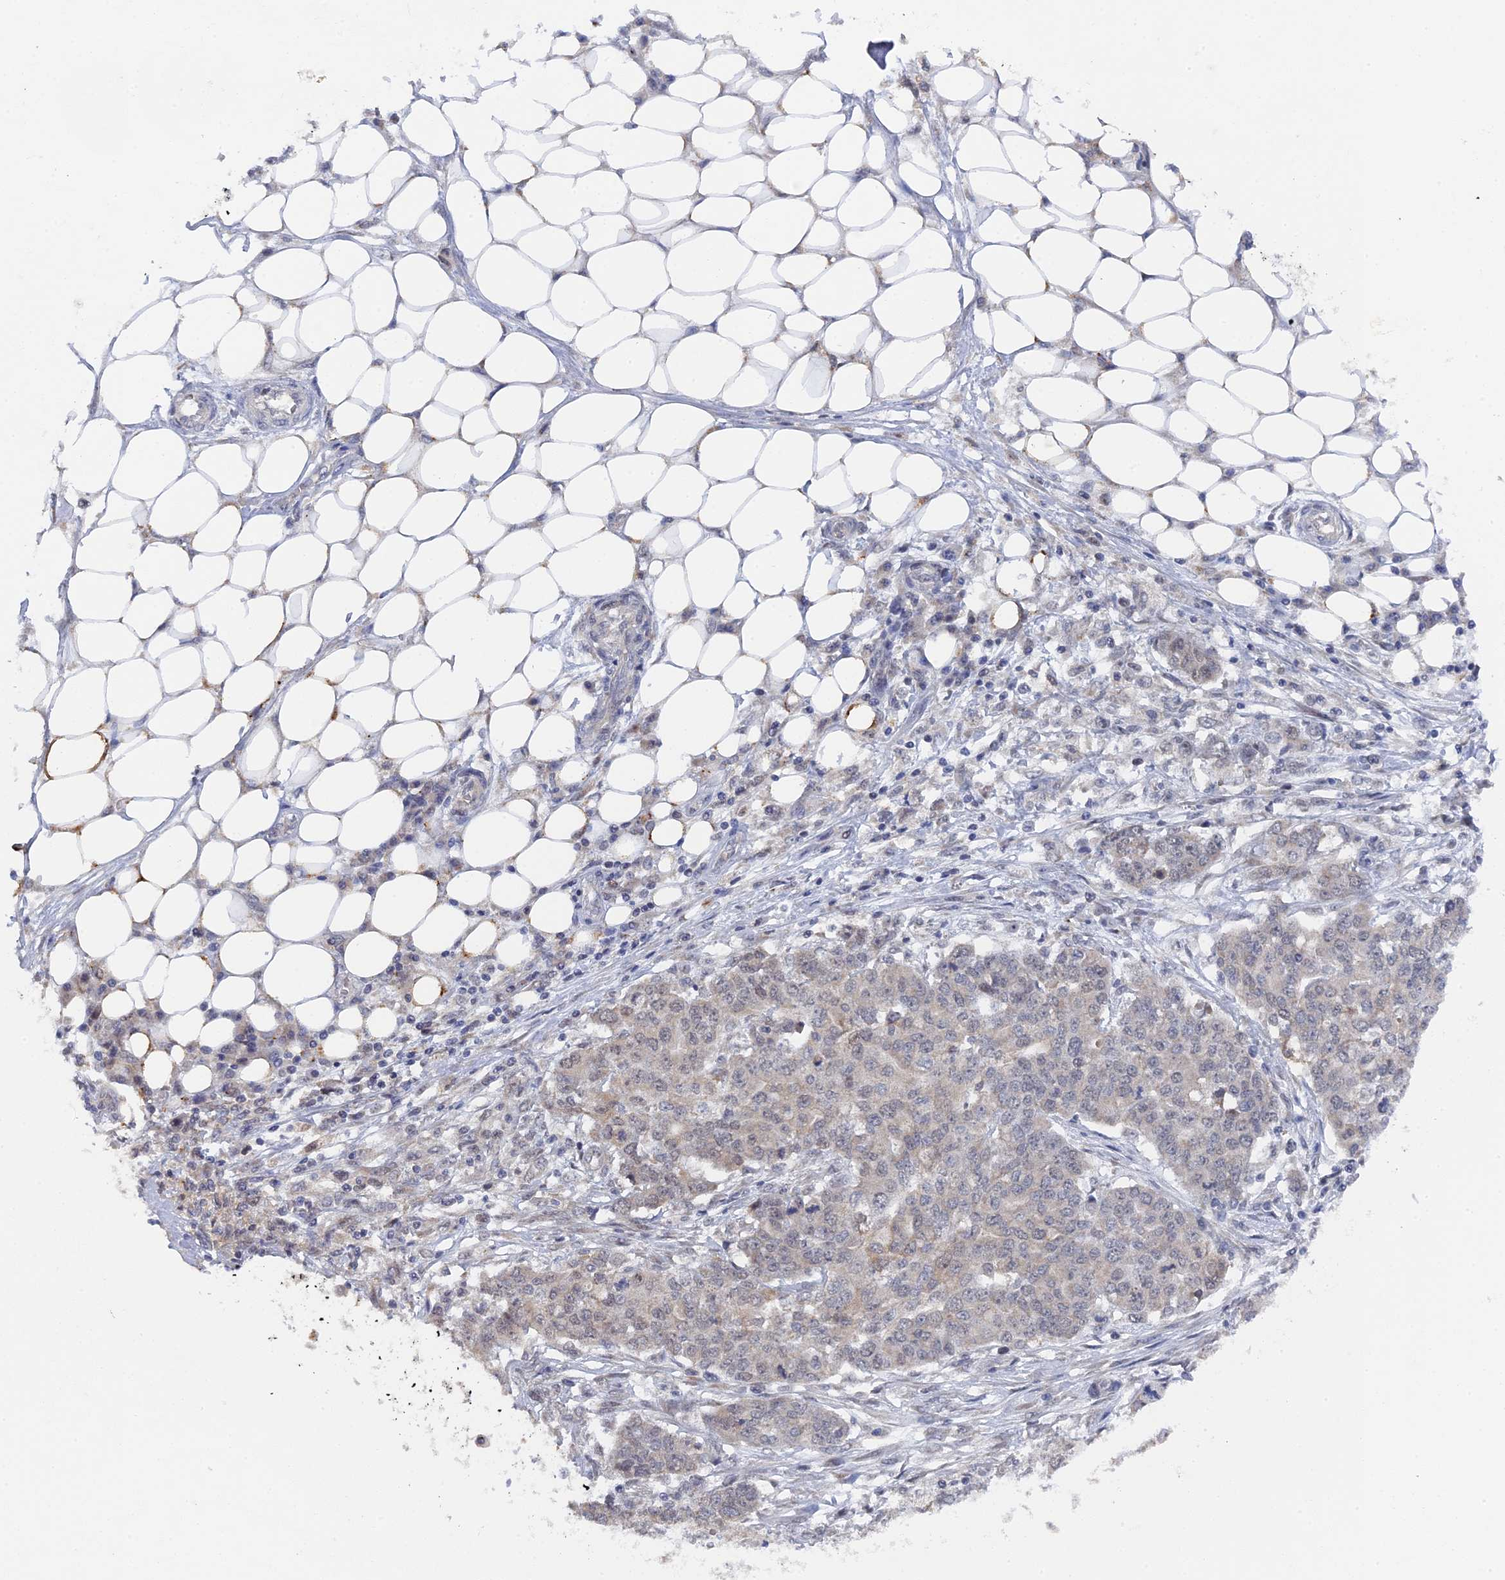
{"staining": {"intensity": "moderate", "quantity": "<25%", "location": "cytoplasmic/membranous,nuclear"}, "tissue": "ovarian cancer", "cell_type": "Tumor cells", "image_type": "cancer", "snomed": [{"axis": "morphology", "description": "Cystadenocarcinoma, serous, NOS"}, {"axis": "topography", "description": "Soft tissue"}, {"axis": "topography", "description": "Ovary"}], "caption": "IHC micrograph of neoplastic tissue: ovarian cancer stained using IHC displays low levels of moderate protein expression localized specifically in the cytoplasmic/membranous and nuclear of tumor cells, appearing as a cytoplasmic/membranous and nuclear brown color.", "gene": "MIGA2", "patient": {"sex": "female", "age": 57}}